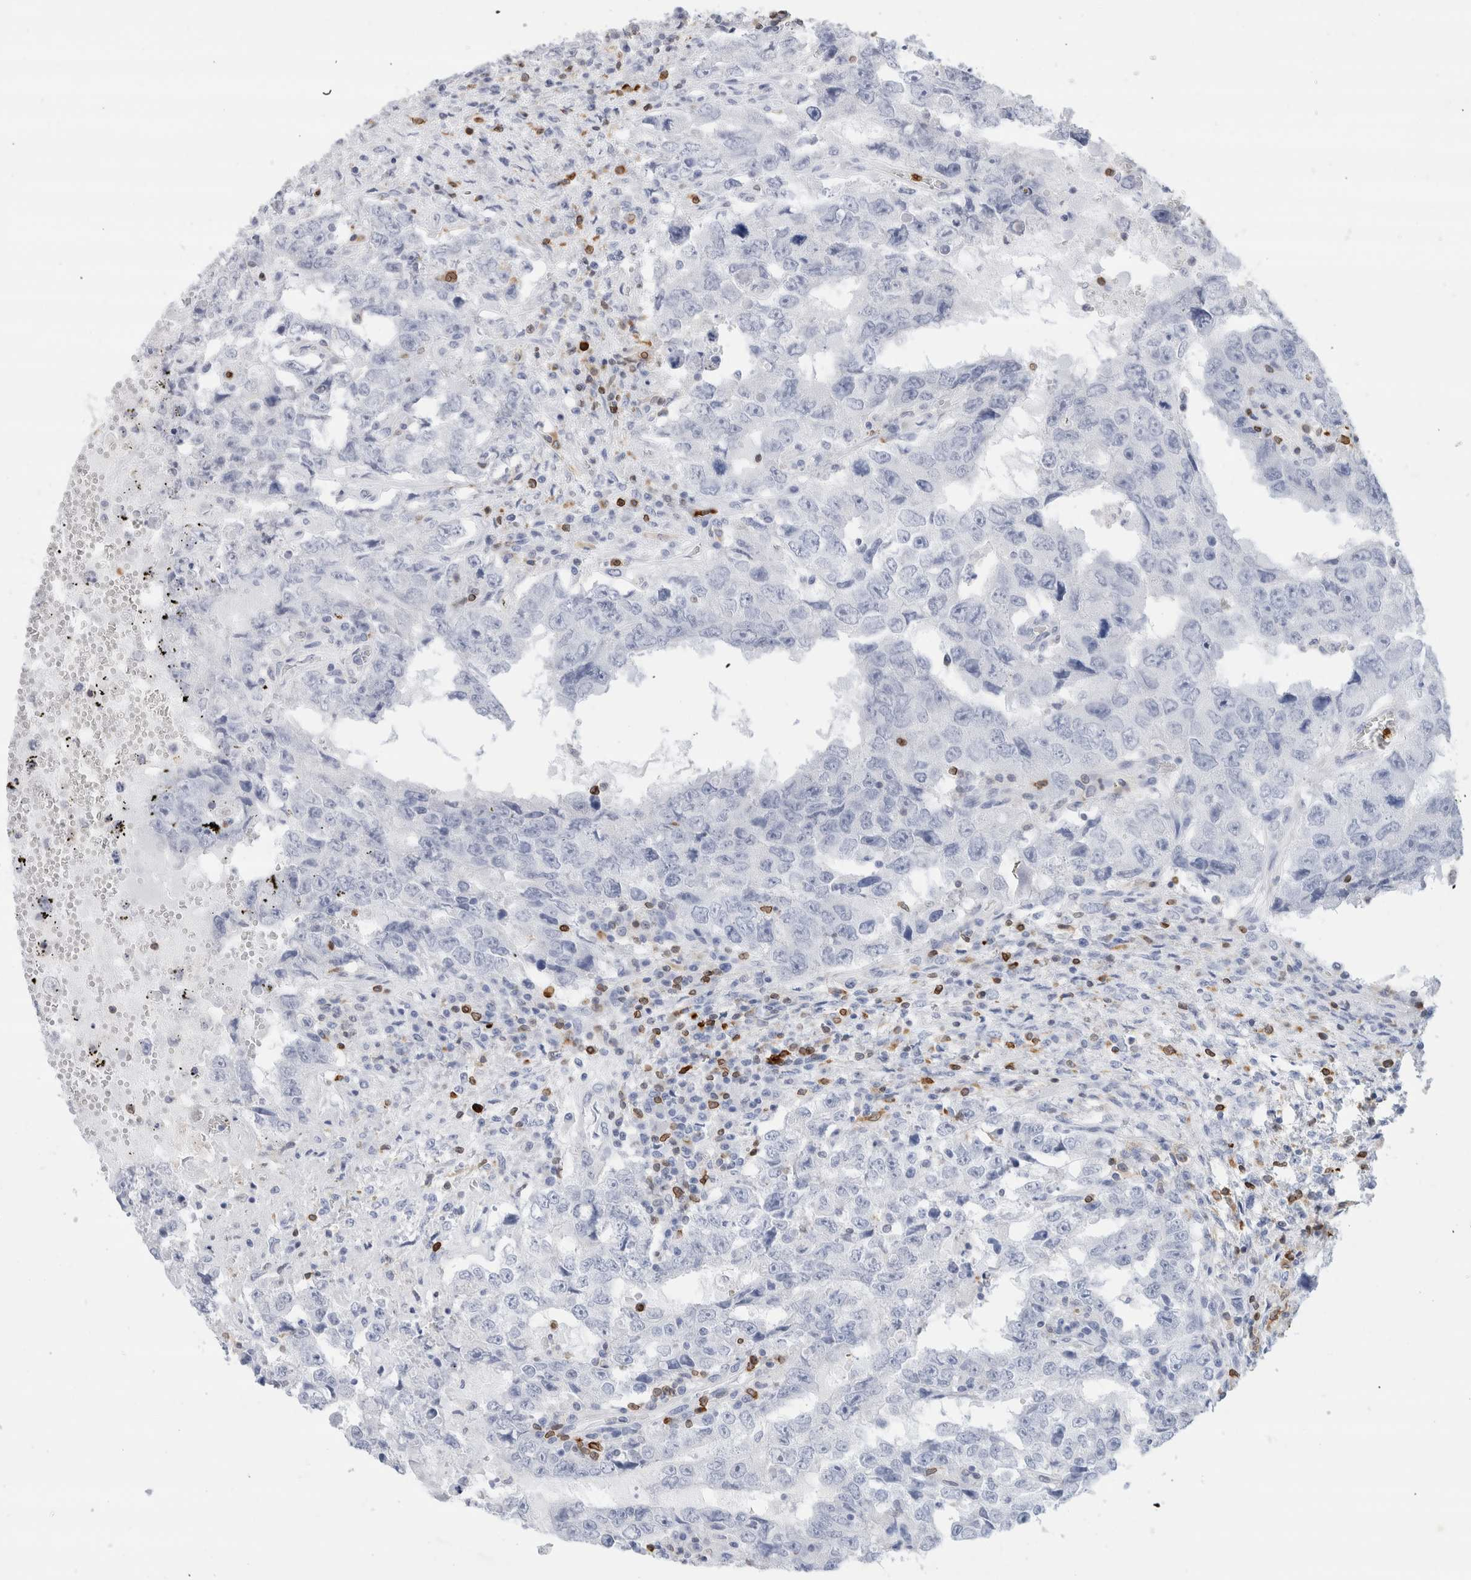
{"staining": {"intensity": "negative", "quantity": "none", "location": "none"}, "tissue": "testis cancer", "cell_type": "Tumor cells", "image_type": "cancer", "snomed": [{"axis": "morphology", "description": "Carcinoma, Embryonal, NOS"}, {"axis": "topography", "description": "Testis"}], "caption": "A photomicrograph of human testis embryonal carcinoma is negative for staining in tumor cells. The staining is performed using DAB (3,3'-diaminobenzidine) brown chromogen with nuclei counter-stained in using hematoxylin.", "gene": "ALOX5AP", "patient": {"sex": "male", "age": 26}}